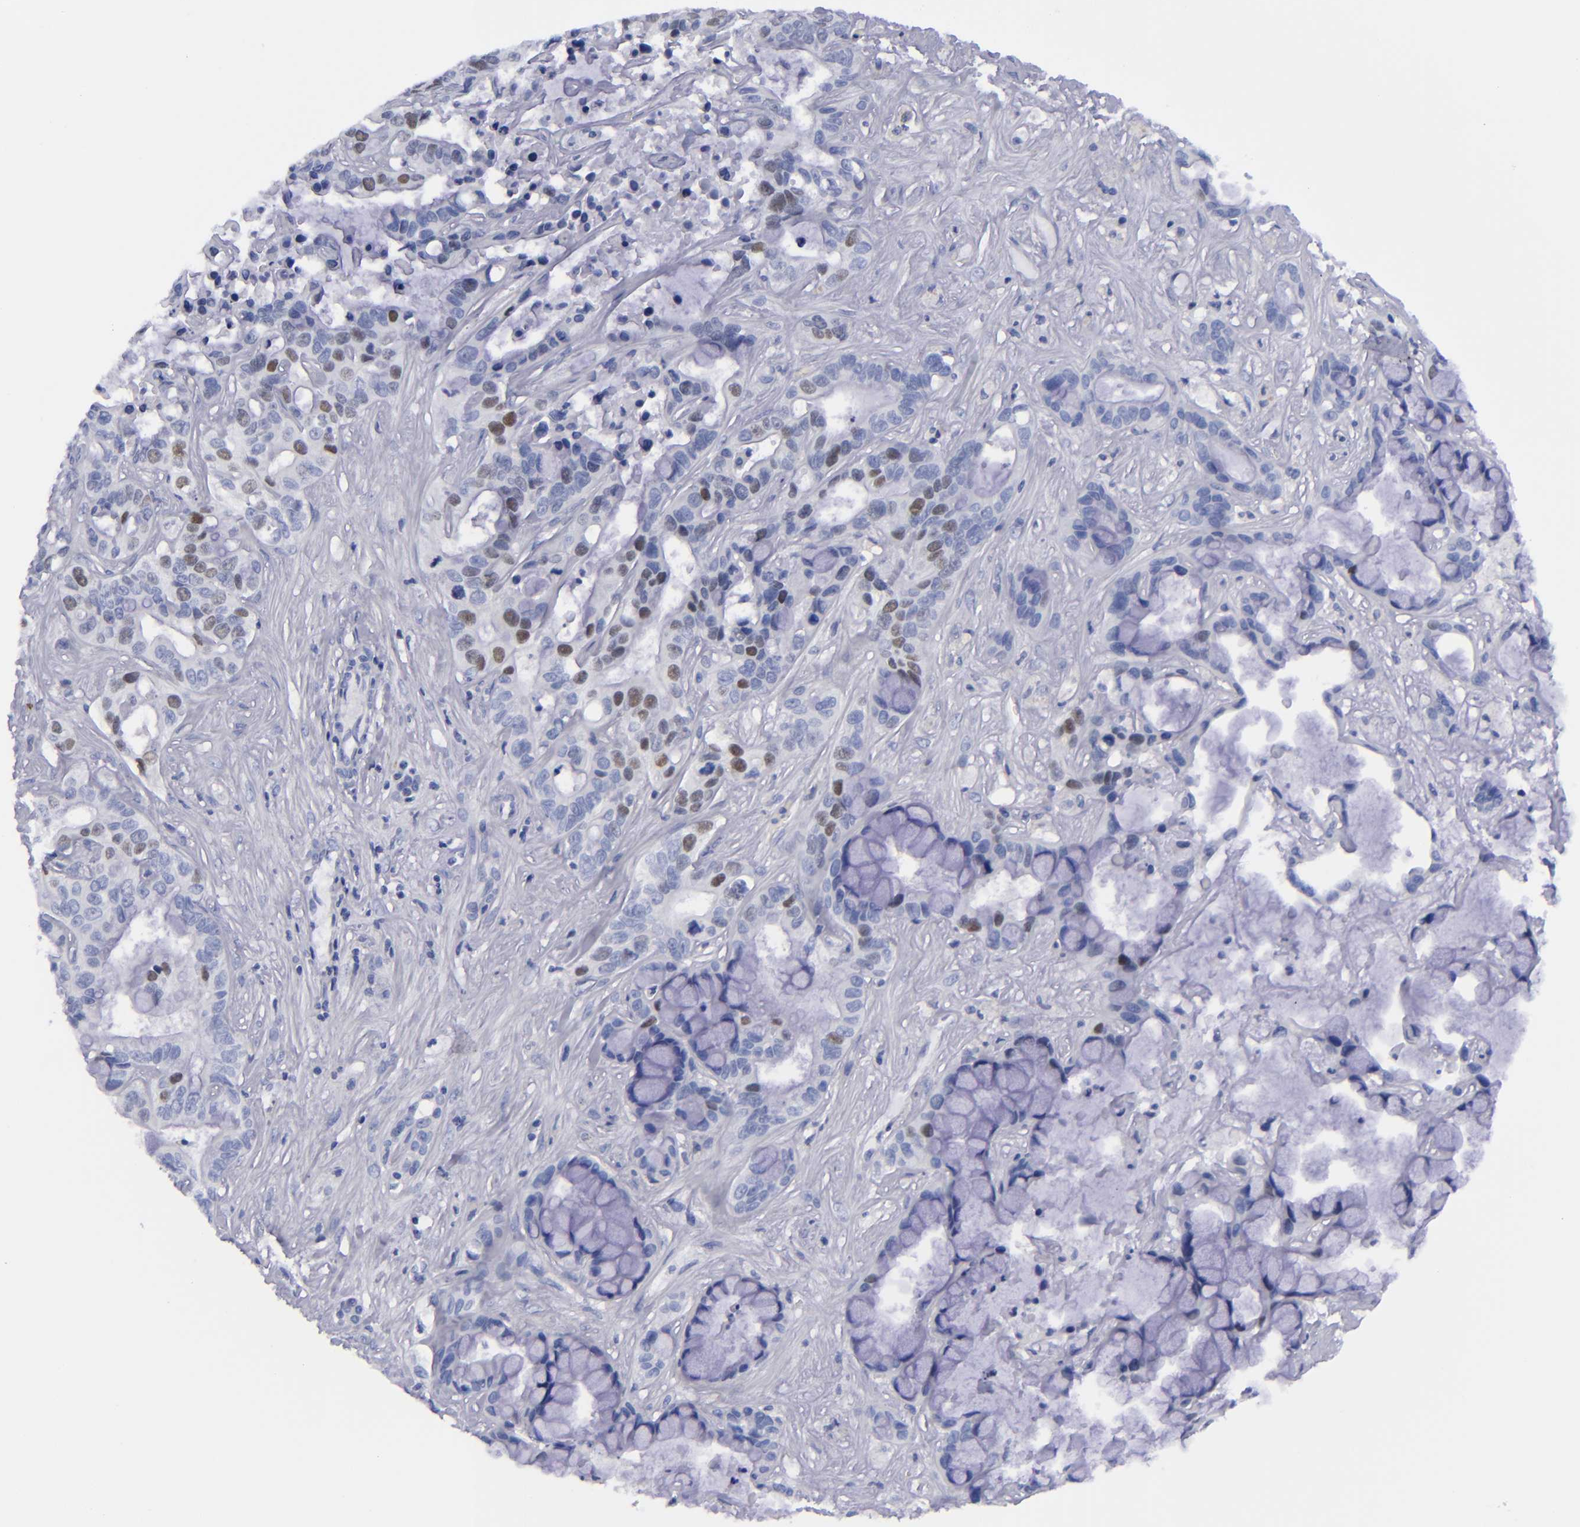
{"staining": {"intensity": "moderate", "quantity": "<25%", "location": "nuclear"}, "tissue": "liver cancer", "cell_type": "Tumor cells", "image_type": "cancer", "snomed": [{"axis": "morphology", "description": "Cholangiocarcinoma"}, {"axis": "topography", "description": "Liver"}], "caption": "Human liver cholangiocarcinoma stained with a brown dye shows moderate nuclear positive positivity in approximately <25% of tumor cells.", "gene": "MCM7", "patient": {"sex": "female", "age": 65}}